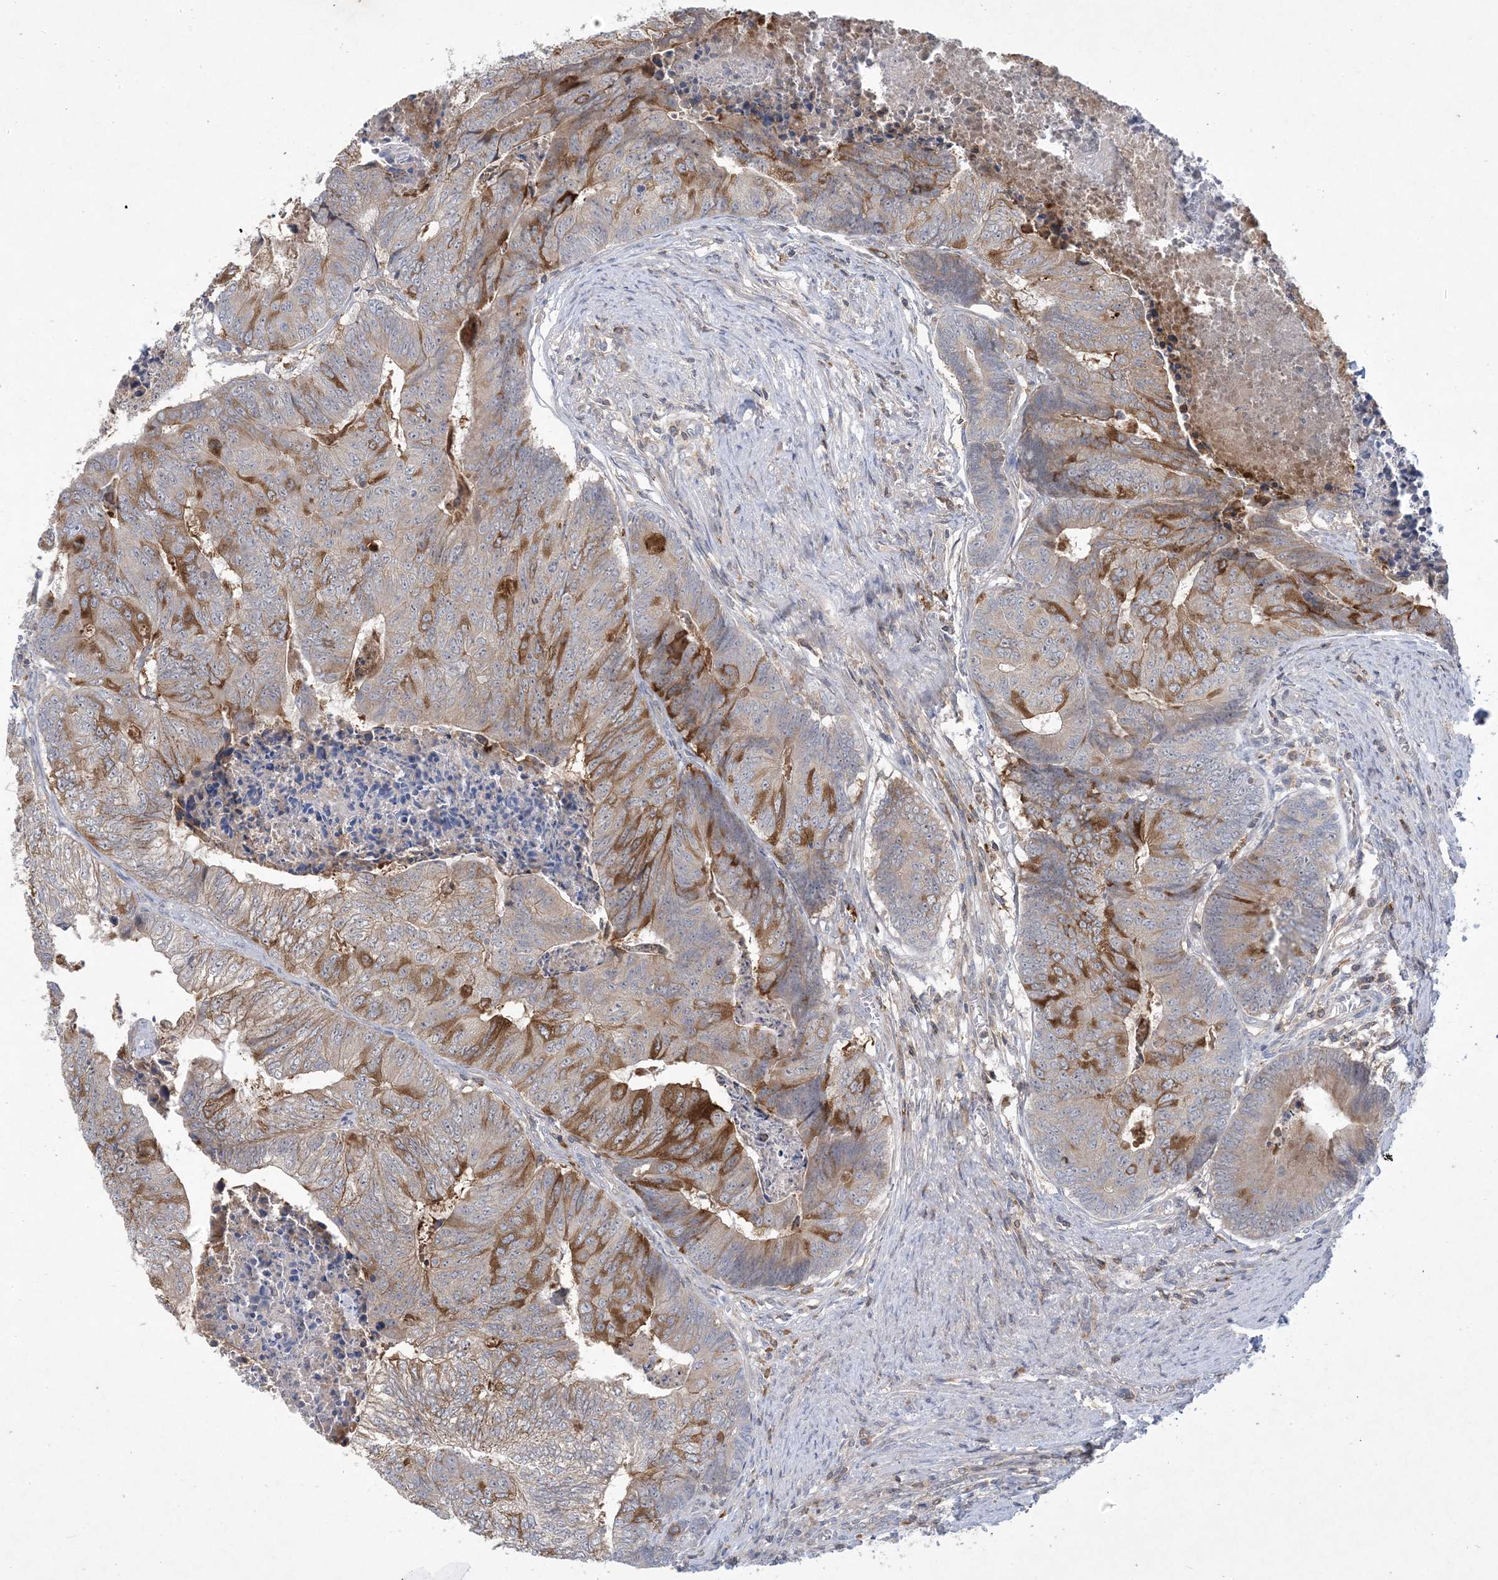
{"staining": {"intensity": "moderate", "quantity": "<25%", "location": "cytoplasmic/membranous"}, "tissue": "colorectal cancer", "cell_type": "Tumor cells", "image_type": "cancer", "snomed": [{"axis": "morphology", "description": "Adenocarcinoma, NOS"}, {"axis": "topography", "description": "Colon"}], "caption": "This is a histology image of immunohistochemistry (IHC) staining of colorectal cancer, which shows moderate staining in the cytoplasmic/membranous of tumor cells.", "gene": "AOC1", "patient": {"sex": "female", "age": 67}}